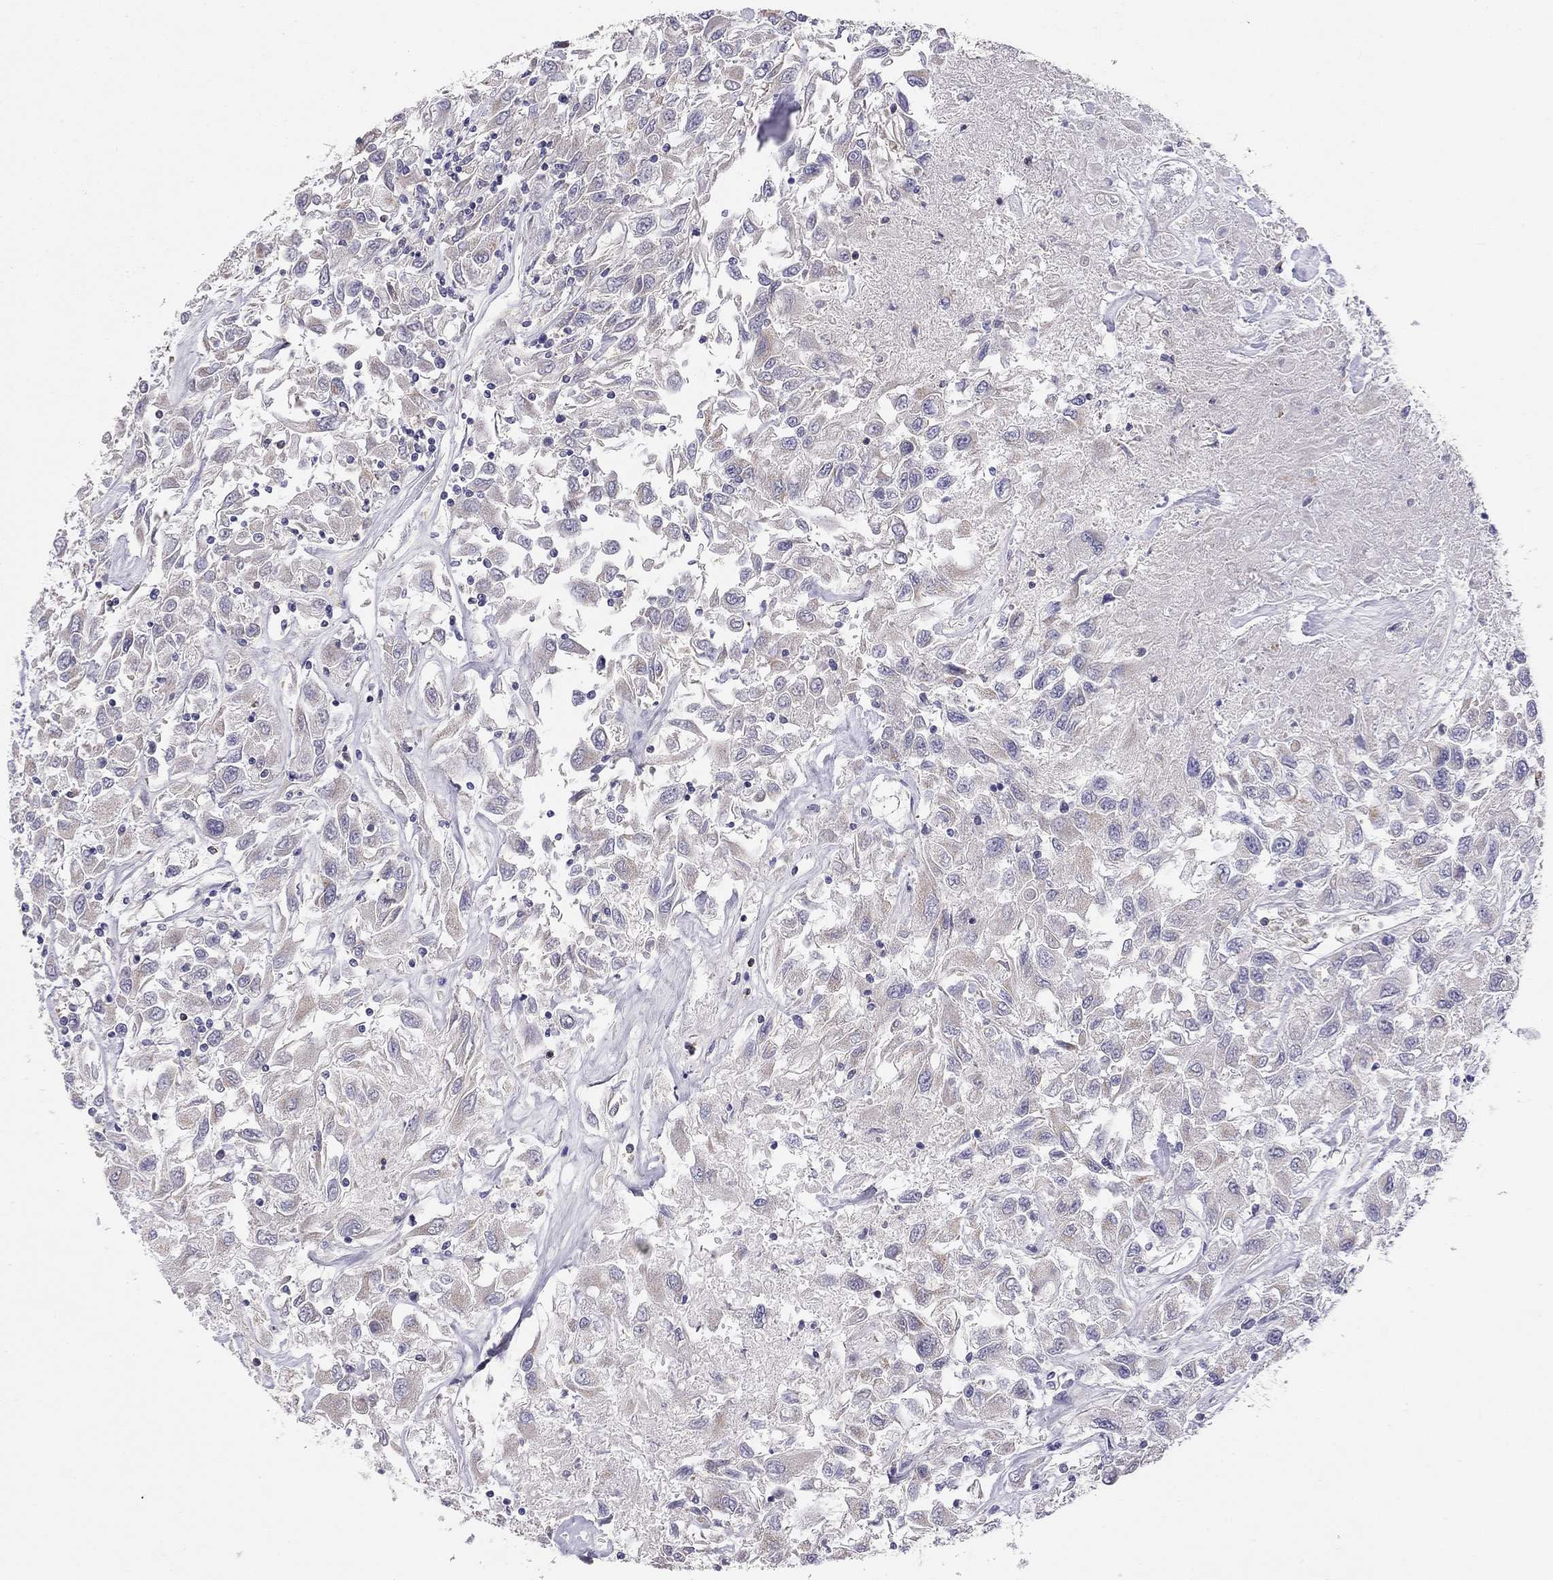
{"staining": {"intensity": "weak", "quantity": "<25%", "location": "cytoplasmic/membranous"}, "tissue": "renal cancer", "cell_type": "Tumor cells", "image_type": "cancer", "snomed": [{"axis": "morphology", "description": "Adenocarcinoma, NOS"}, {"axis": "topography", "description": "Kidney"}], "caption": "Photomicrograph shows no significant protein expression in tumor cells of renal cancer (adenocarcinoma).", "gene": "CITED1", "patient": {"sex": "female", "age": 76}}